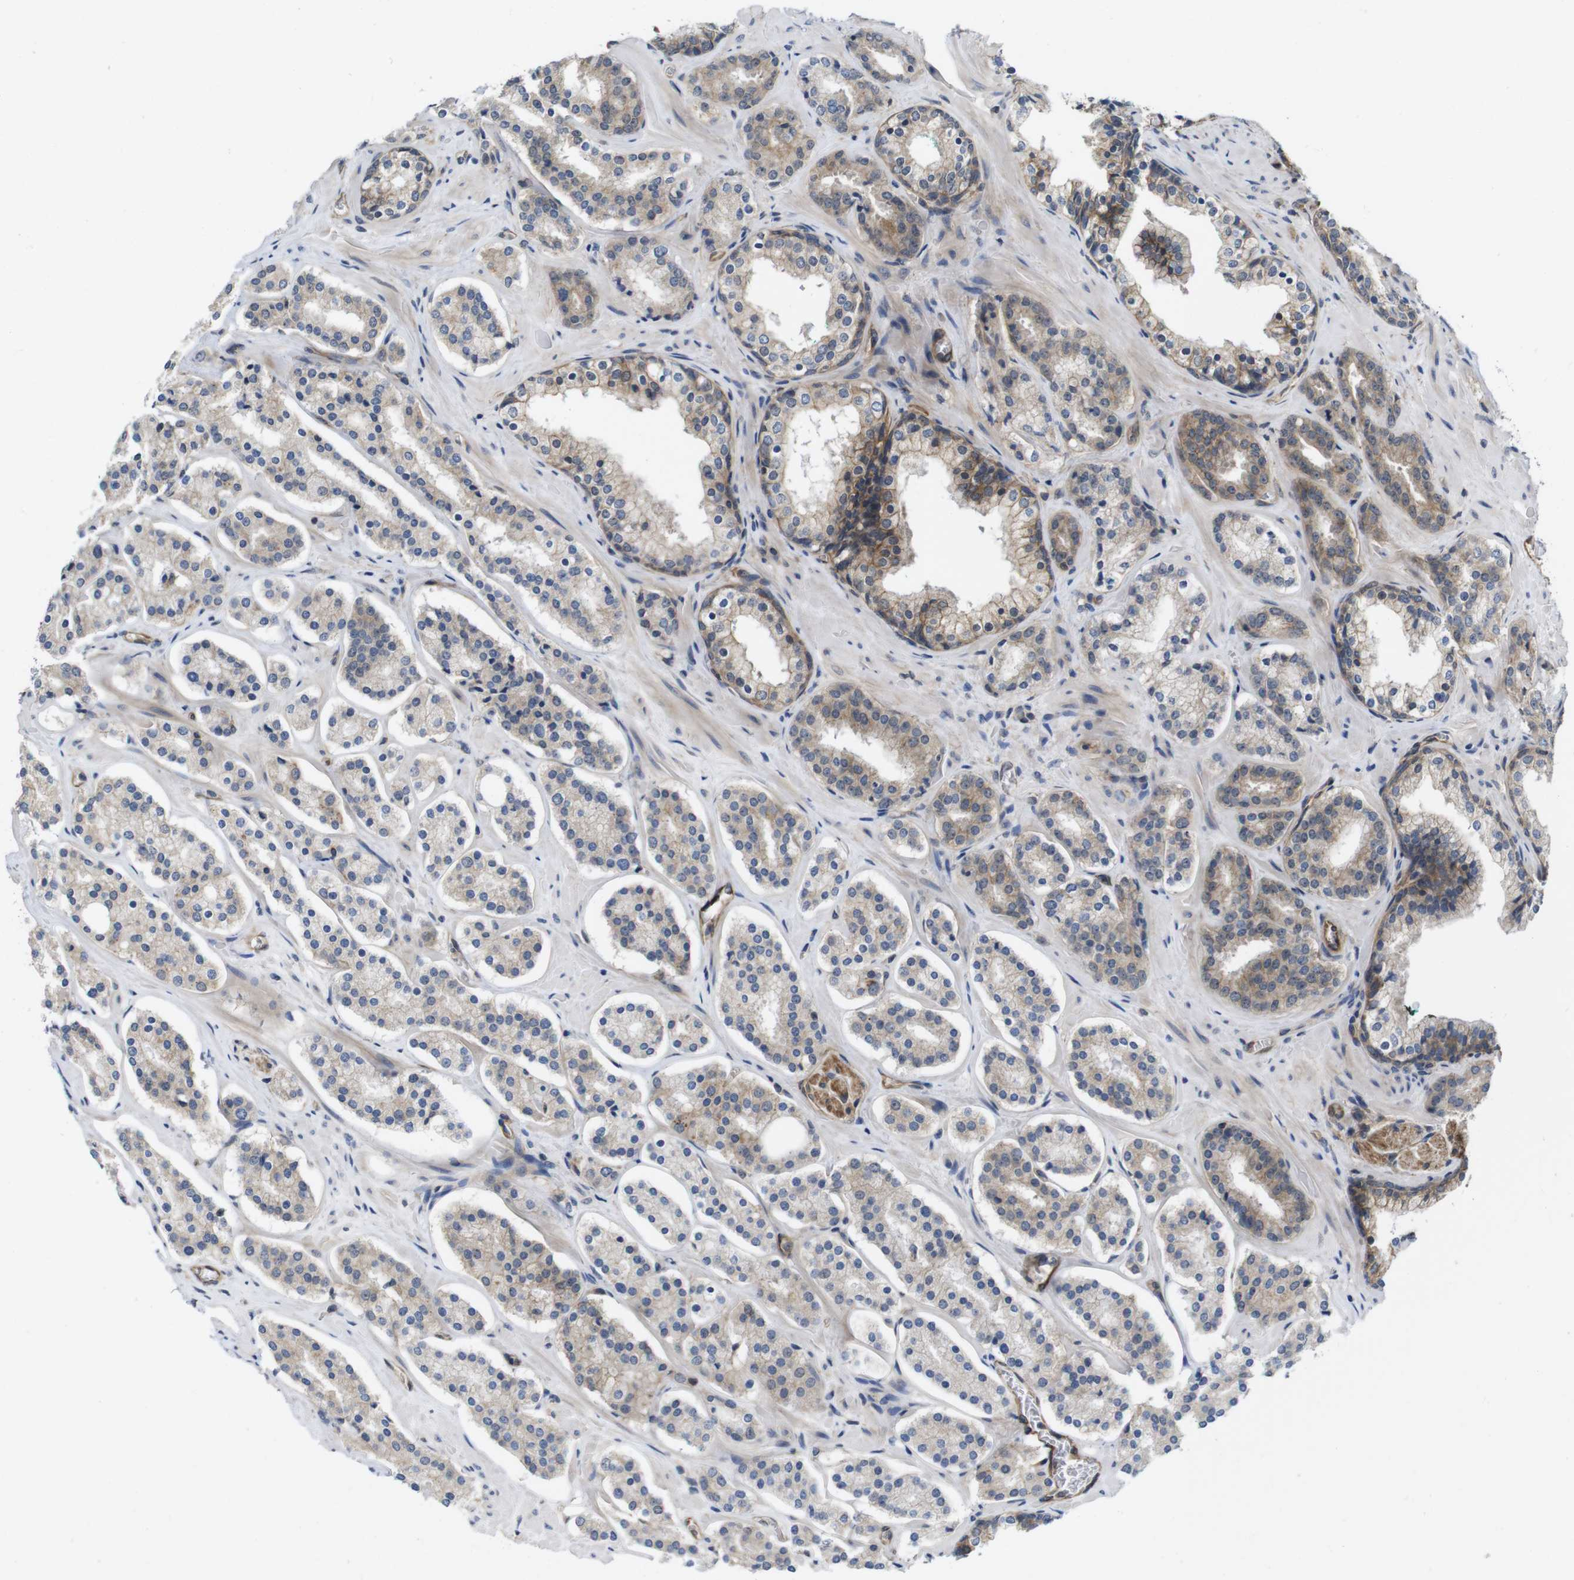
{"staining": {"intensity": "weak", "quantity": ">75%", "location": "cytoplasmic/membranous"}, "tissue": "prostate cancer", "cell_type": "Tumor cells", "image_type": "cancer", "snomed": [{"axis": "morphology", "description": "Adenocarcinoma, High grade"}, {"axis": "topography", "description": "Prostate"}], "caption": "Adenocarcinoma (high-grade) (prostate) was stained to show a protein in brown. There is low levels of weak cytoplasmic/membranous staining in approximately >75% of tumor cells.", "gene": "ZDHHC5", "patient": {"sex": "male", "age": 60}}